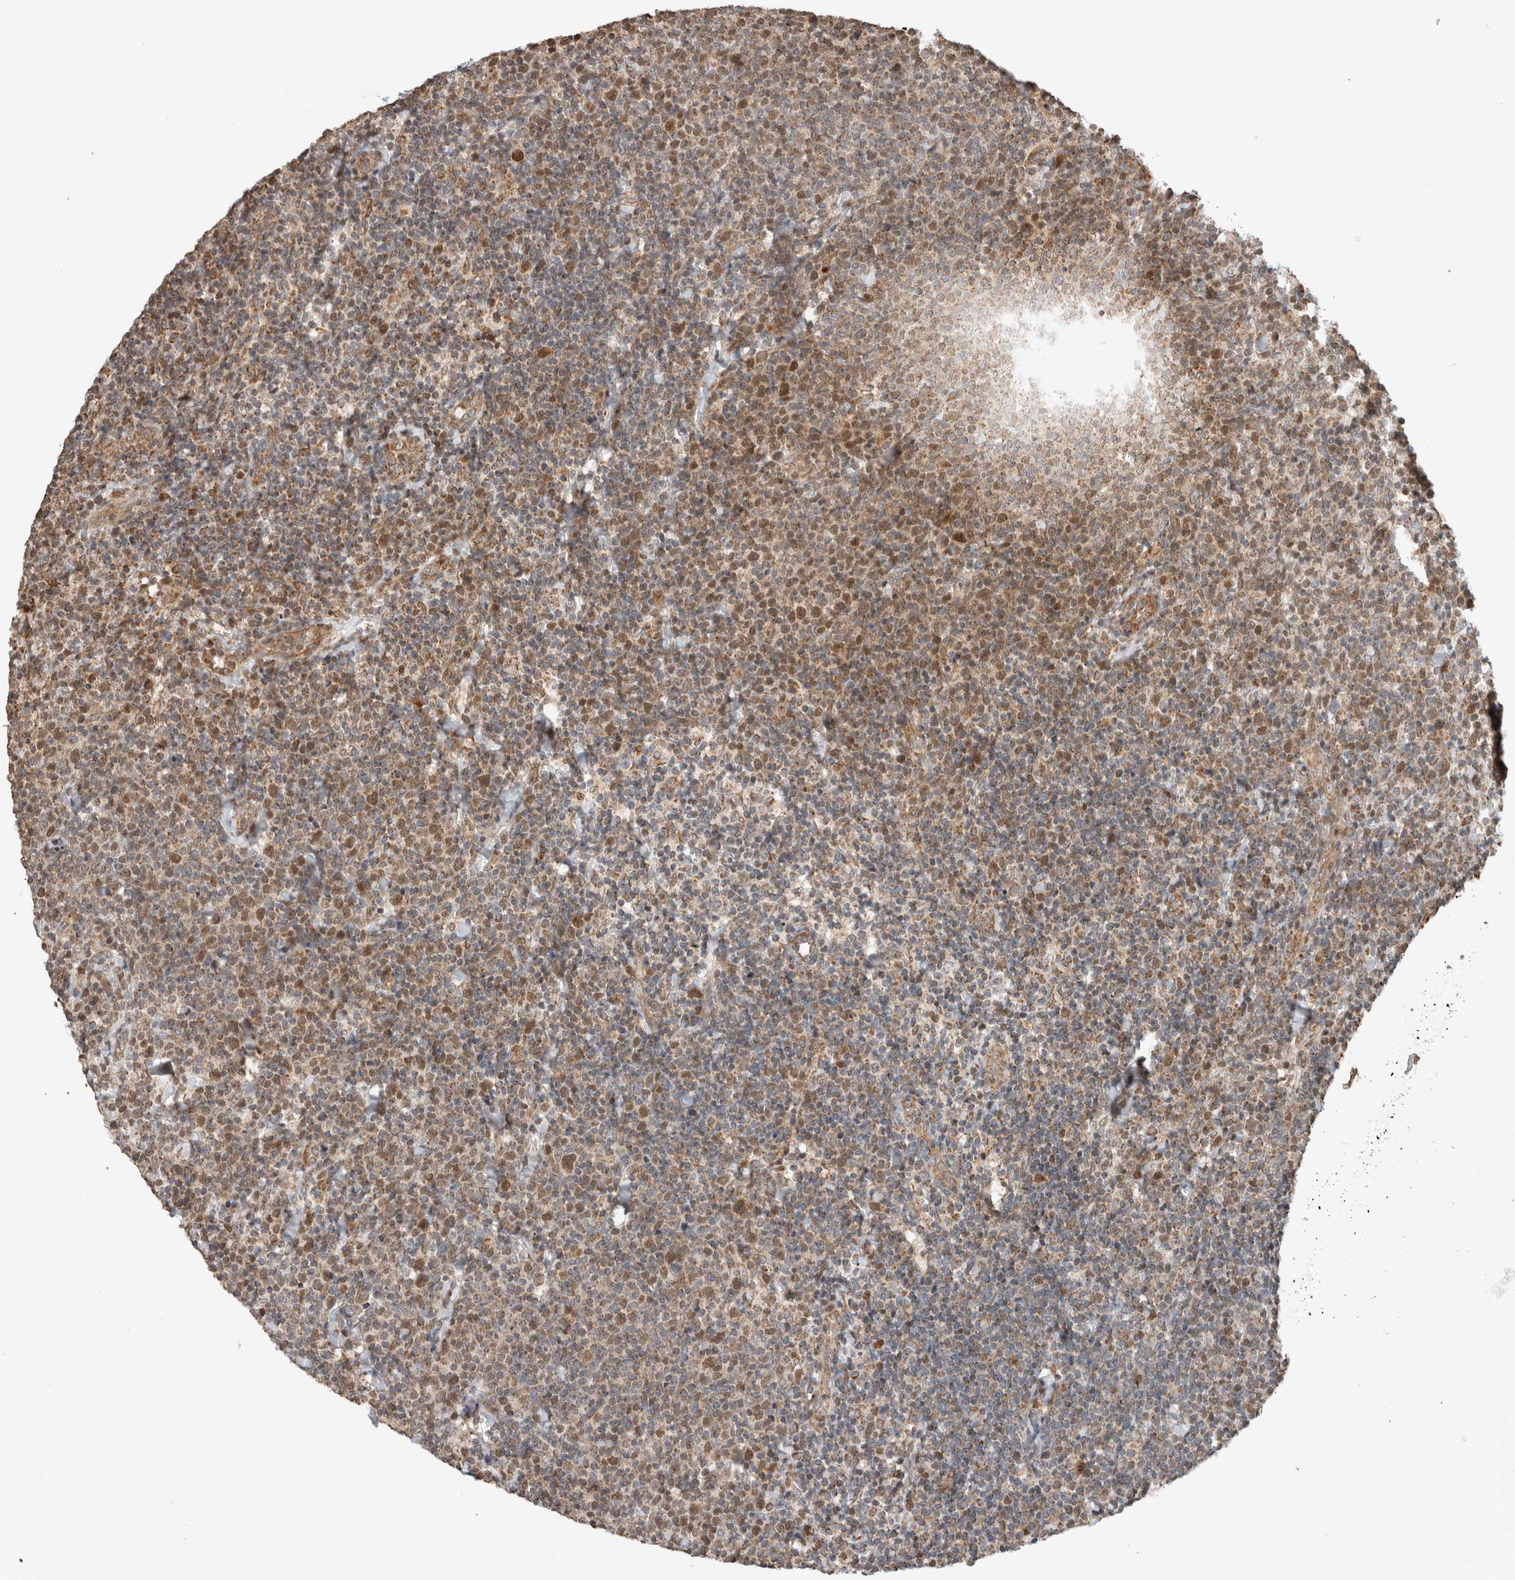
{"staining": {"intensity": "moderate", "quantity": ">75%", "location": "cytoplasmic/membranous,nuclear"}, "tissue": "lymphoma", "cell_type": "Tumor cells", "image_type": "cancer", "snomed": [{"axis": "morphology", "description": "Malignant lymphoma, non-Hodgkin's type, High grade"}, {"axis": "topography", "description": "Lymph node"}], "caption": "Protein staining by IHC shows moderate cytoplasmic/membranous and nuclear expression in approximately >75% of tumor cells in lymphoma. (DAB (3,3'-diaminobenzidine) IHC, brown staining for protein, blue staining for nuclei).", "gene": "GINS4", "patient": {"sex": "male", "age": 61}}